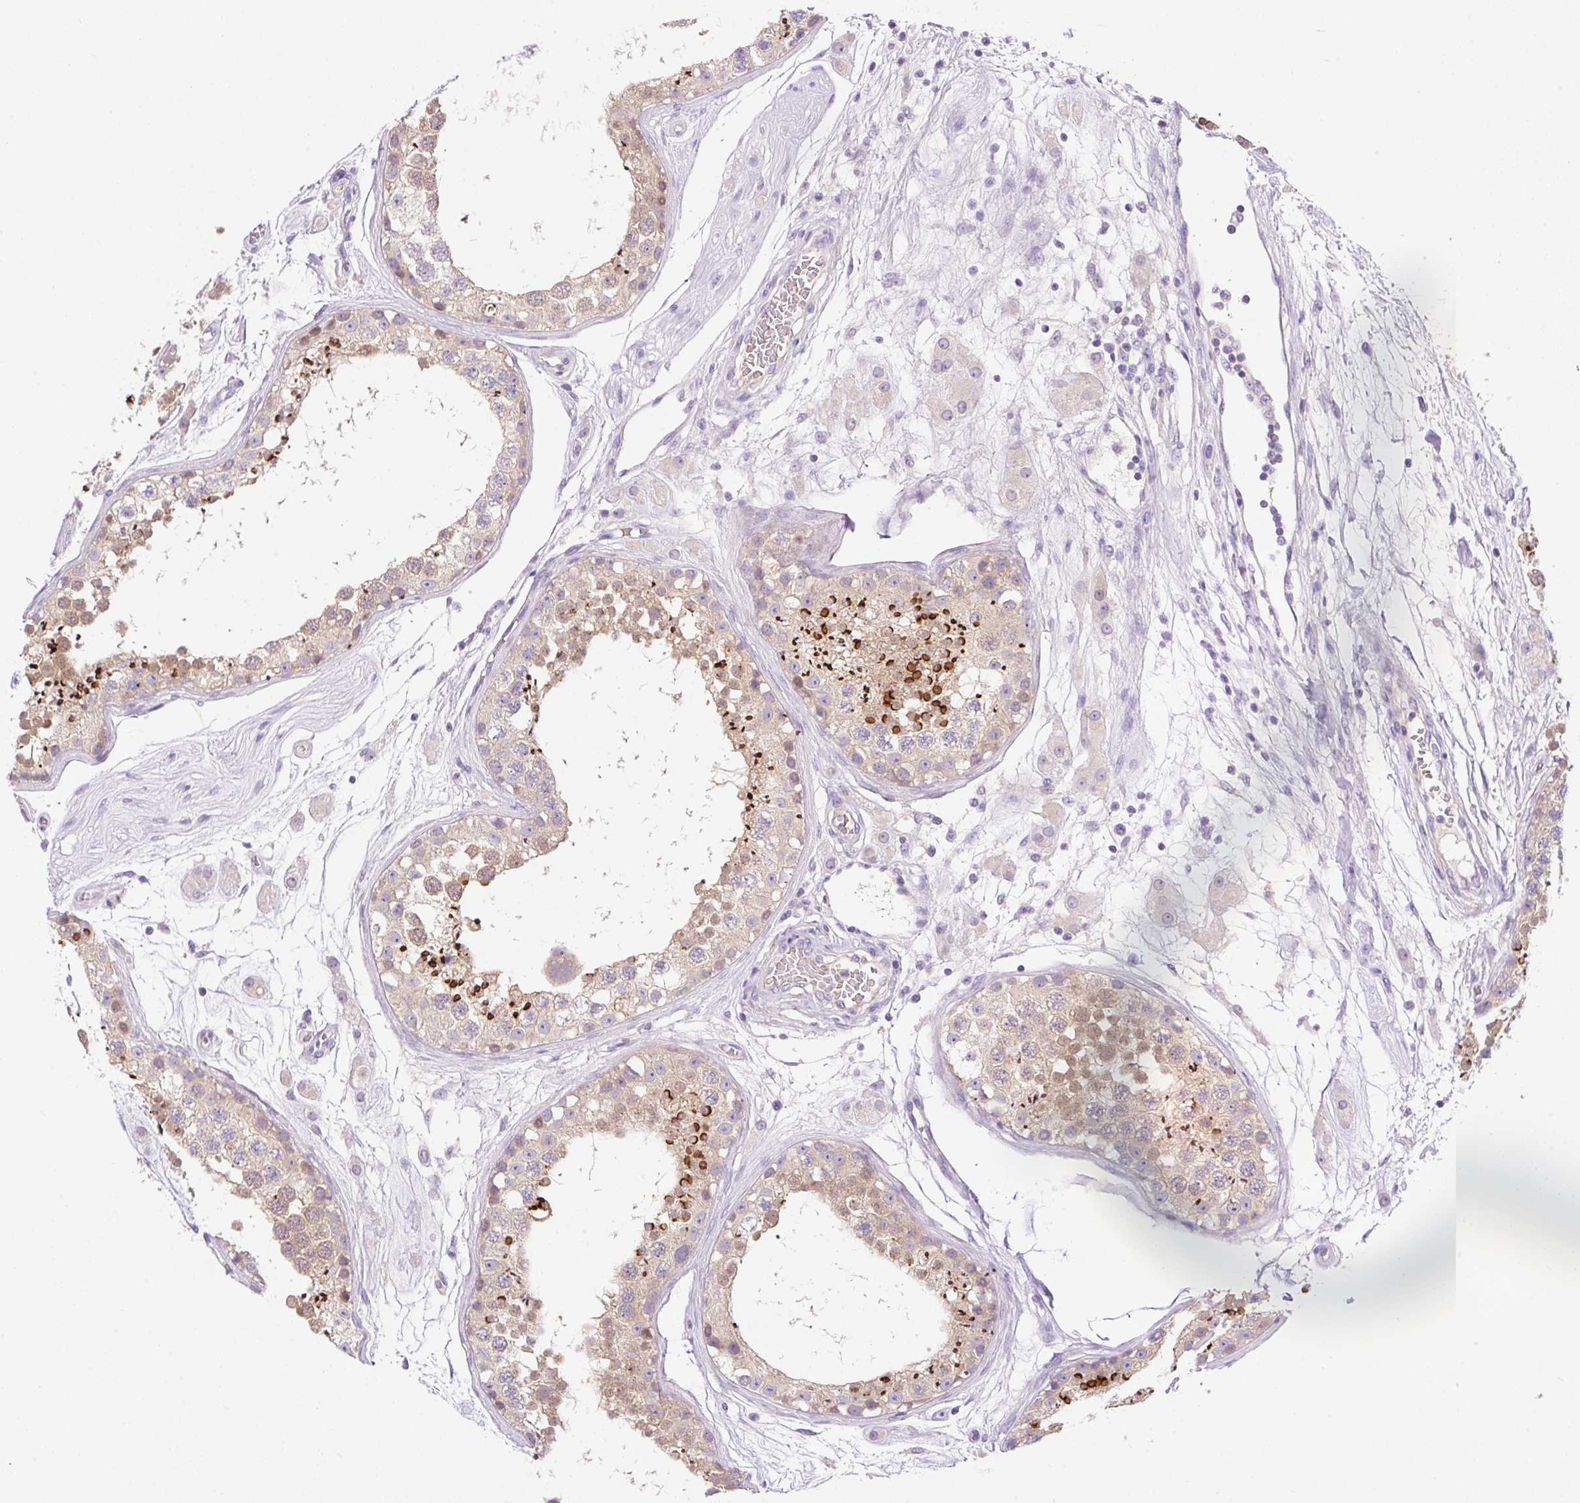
{"staining": {"intensity": "strong", "quantity": "25%-75%", "location": "cytoplasmic/membranous"}, "tissue": "testis", "cell_type": "Cells in seminiferous ducts", "image_type": "normal", "snomed": [{"axis": "morphology", "description": "Normal tissue, NOS"}, {"axis": "topography", "description": "Testis"}], "caption": "Protein expression by IHC displays strong cytoplasmic/membranous positivity in approximately 25%-75% of cells in seminiferous ducts in normal testis.", "gene": "LHFPL5", "patient": {"sex": "male", "age": 25}}